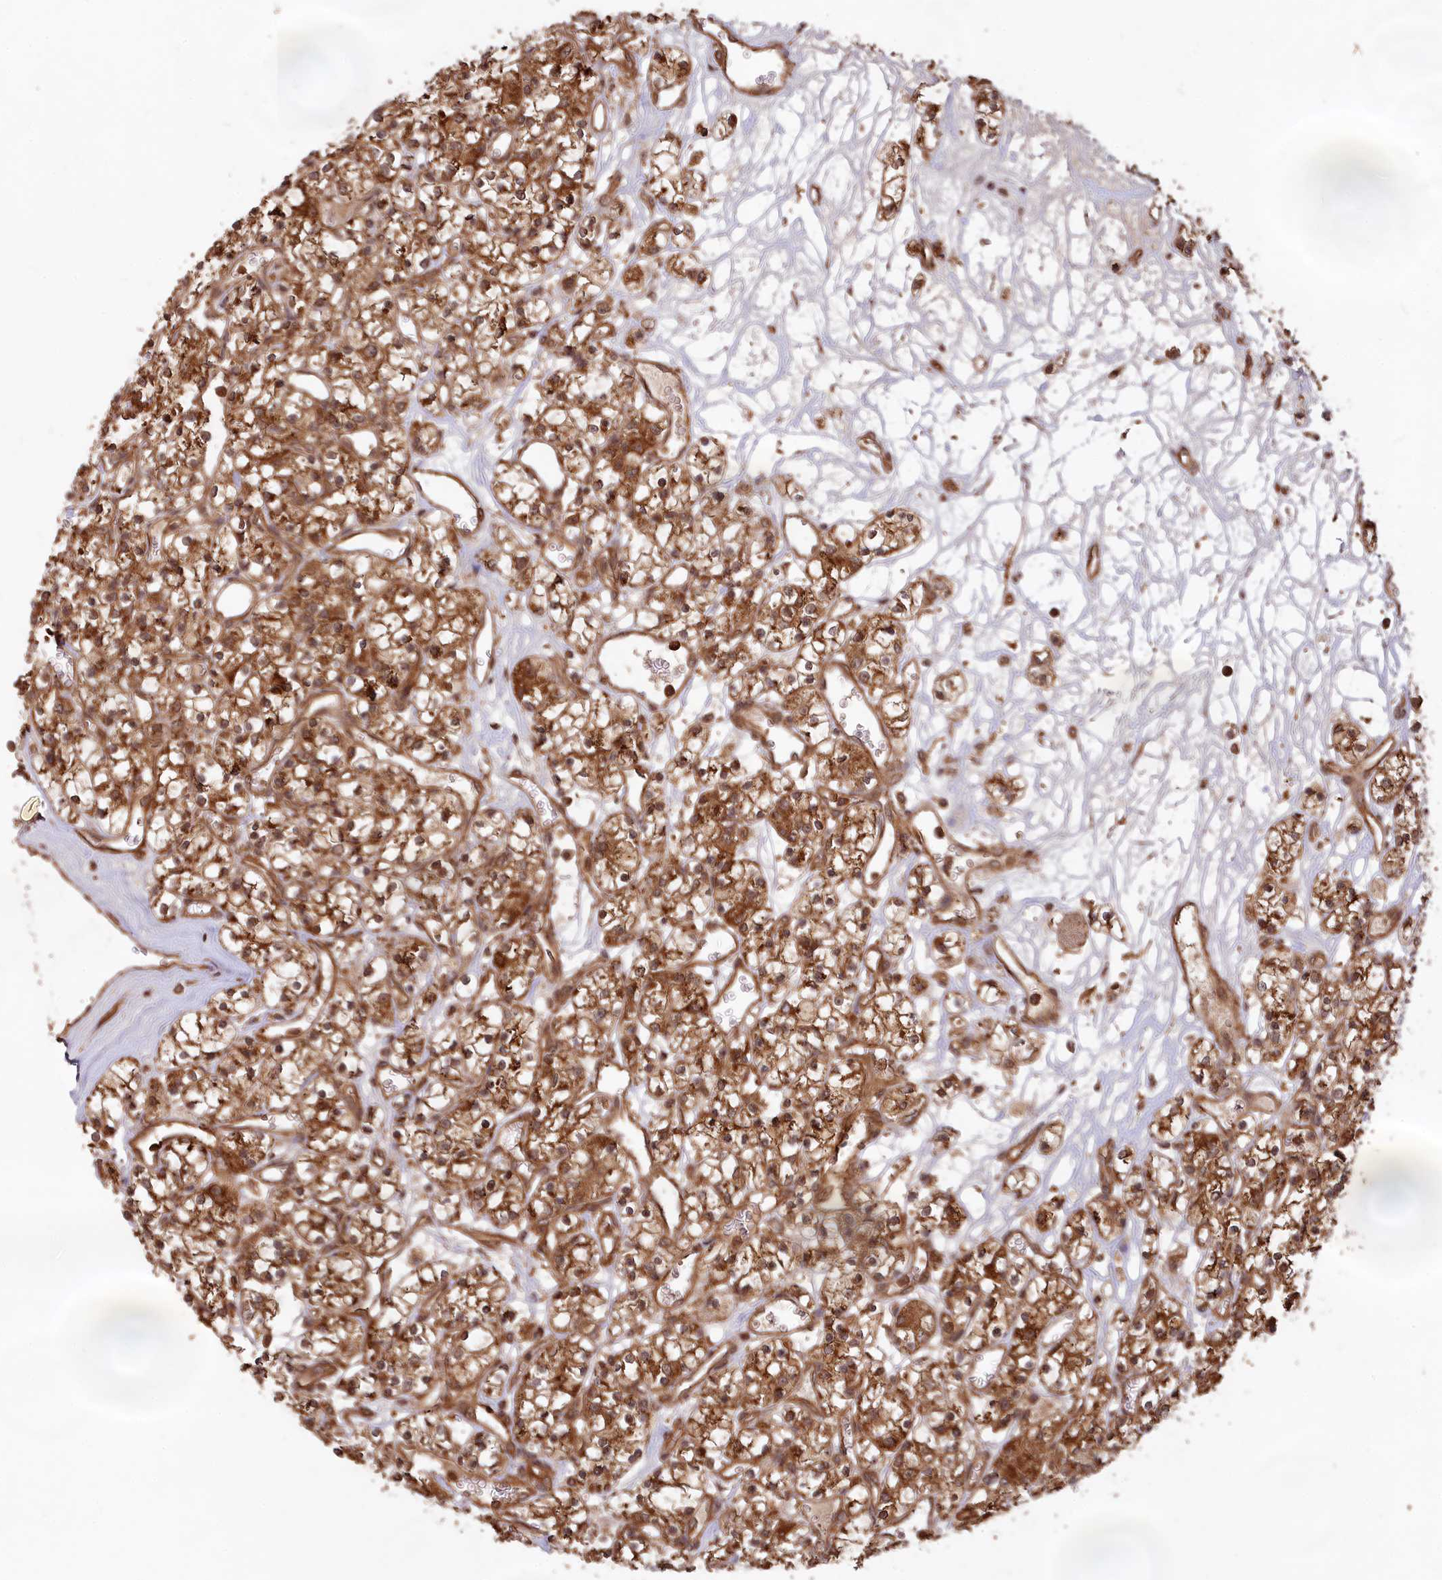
{"staining": {"intensity": "moderate", "quantity": ">75%", "location": "cytoplasmic/membranous"}, "tissue": "renal cancer", "cell_type": "Tumor cells", "image_type": "cancer", "snomed": [{"axis": "morphology", "description": "Adenocarcinoma, NOS"}, {"axis": "topography", "description": "Kidney"}], "caption": "Tumor cells demonstrate moderate cytoplasmic/membranous positivity in about >75% of cells in renal cancer (adenocarcinoma).", "gene": "CCDC174", "patient": {"sex": "female", "age": 59}}